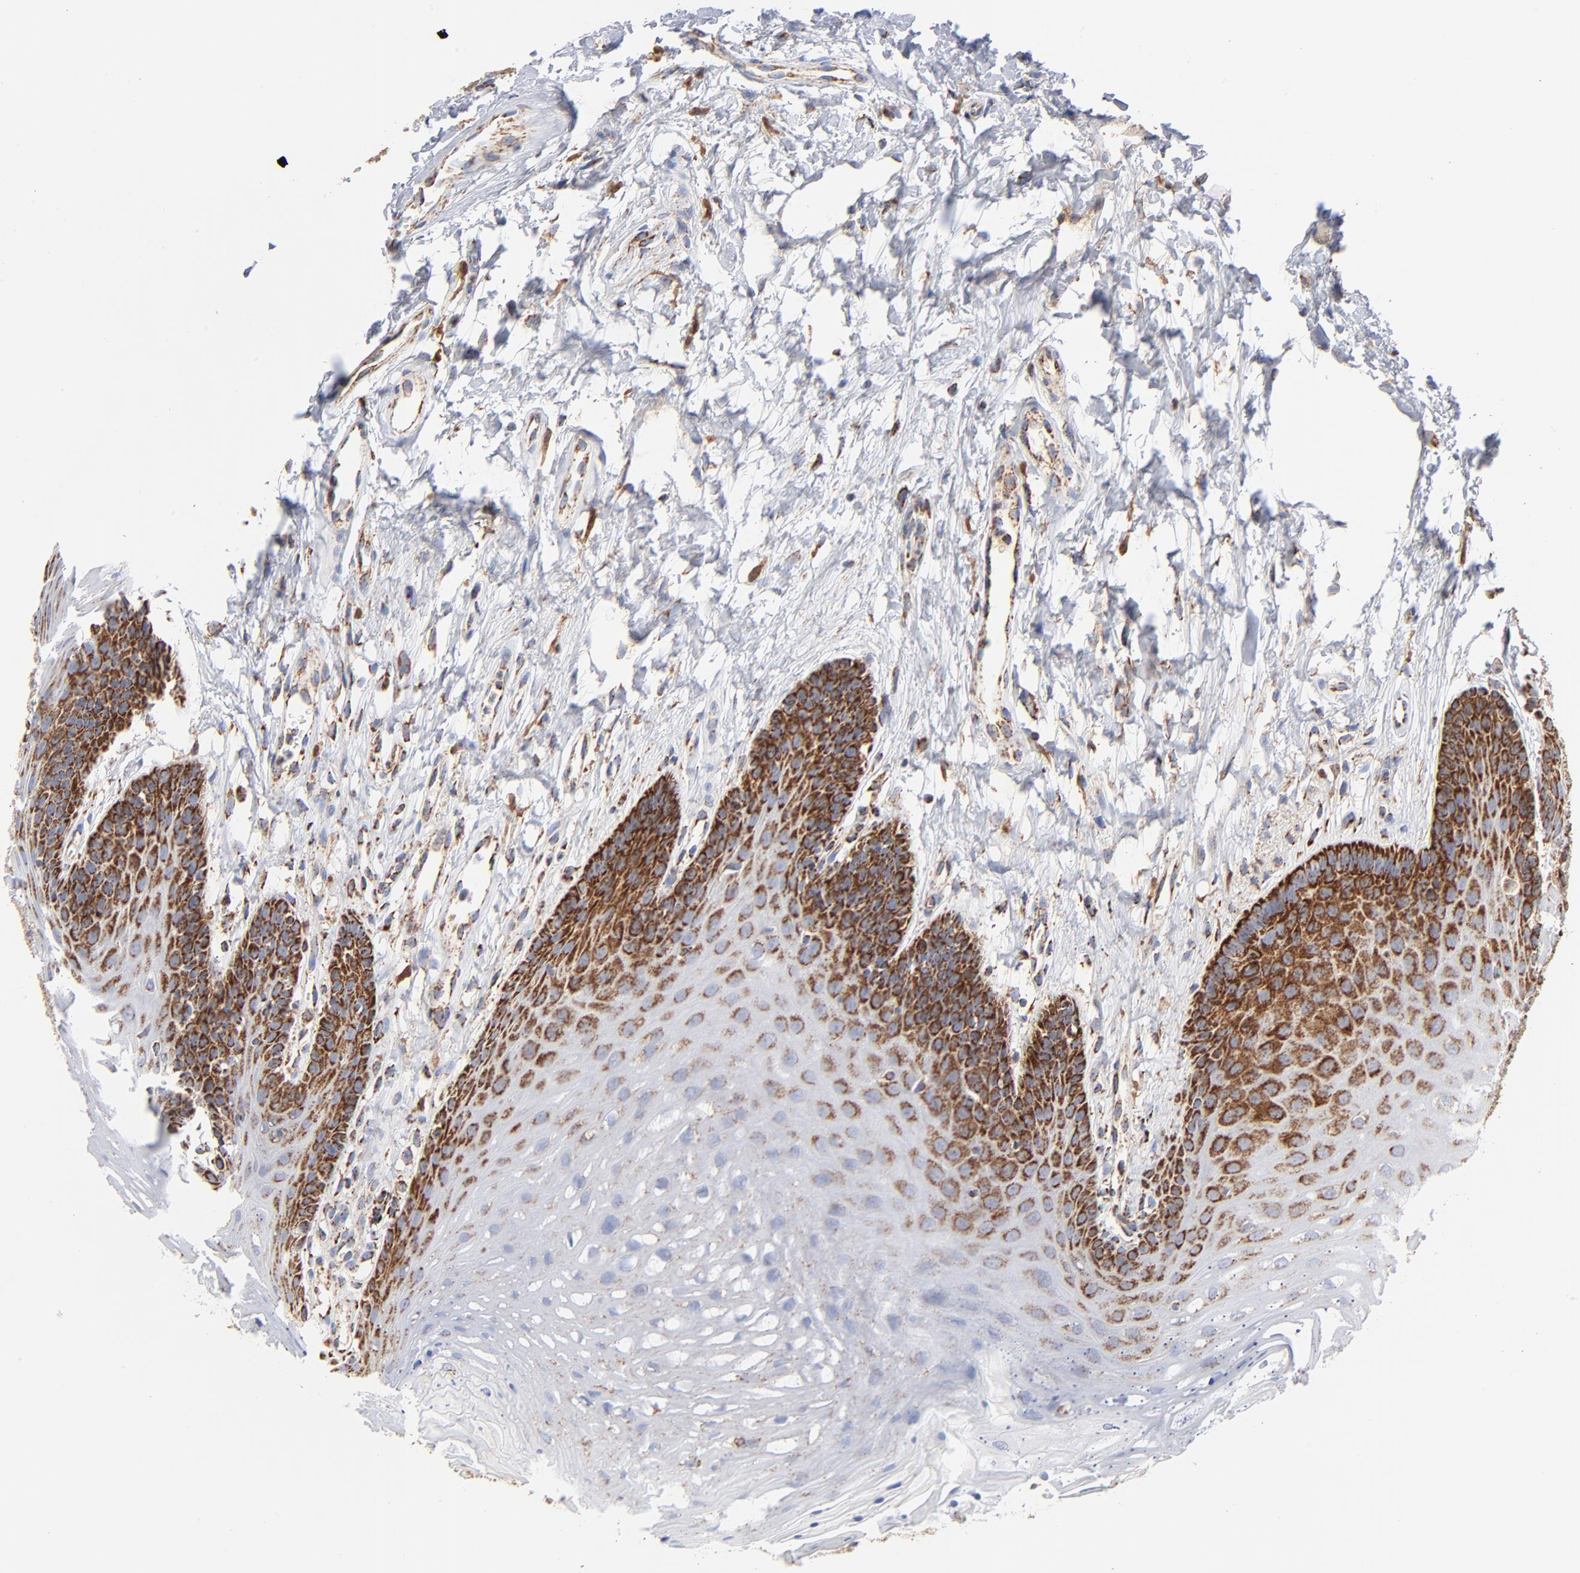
{"staining": {"intensity": "strong", "quantity": ">75%", "location": "cytoplasmic/membranous"}, "tissue": "oral mucosa", "cell_type": "Squamous epithelial cells", "image_type": "normal", "snomed": [{"axis": "morphology", "description": "Normal tissue, NOS"}, {"axis": "topography", "description": "Oral tissue"}], "caption": "Benign oral mucosa demonstrates strong cytoplasmic/membranous positivity in about >75% of squamous epithelial cells, visualized by immunohistochemistry.", "gene": "DIABLO", "patient": {"sex": "male", "age": 62}}